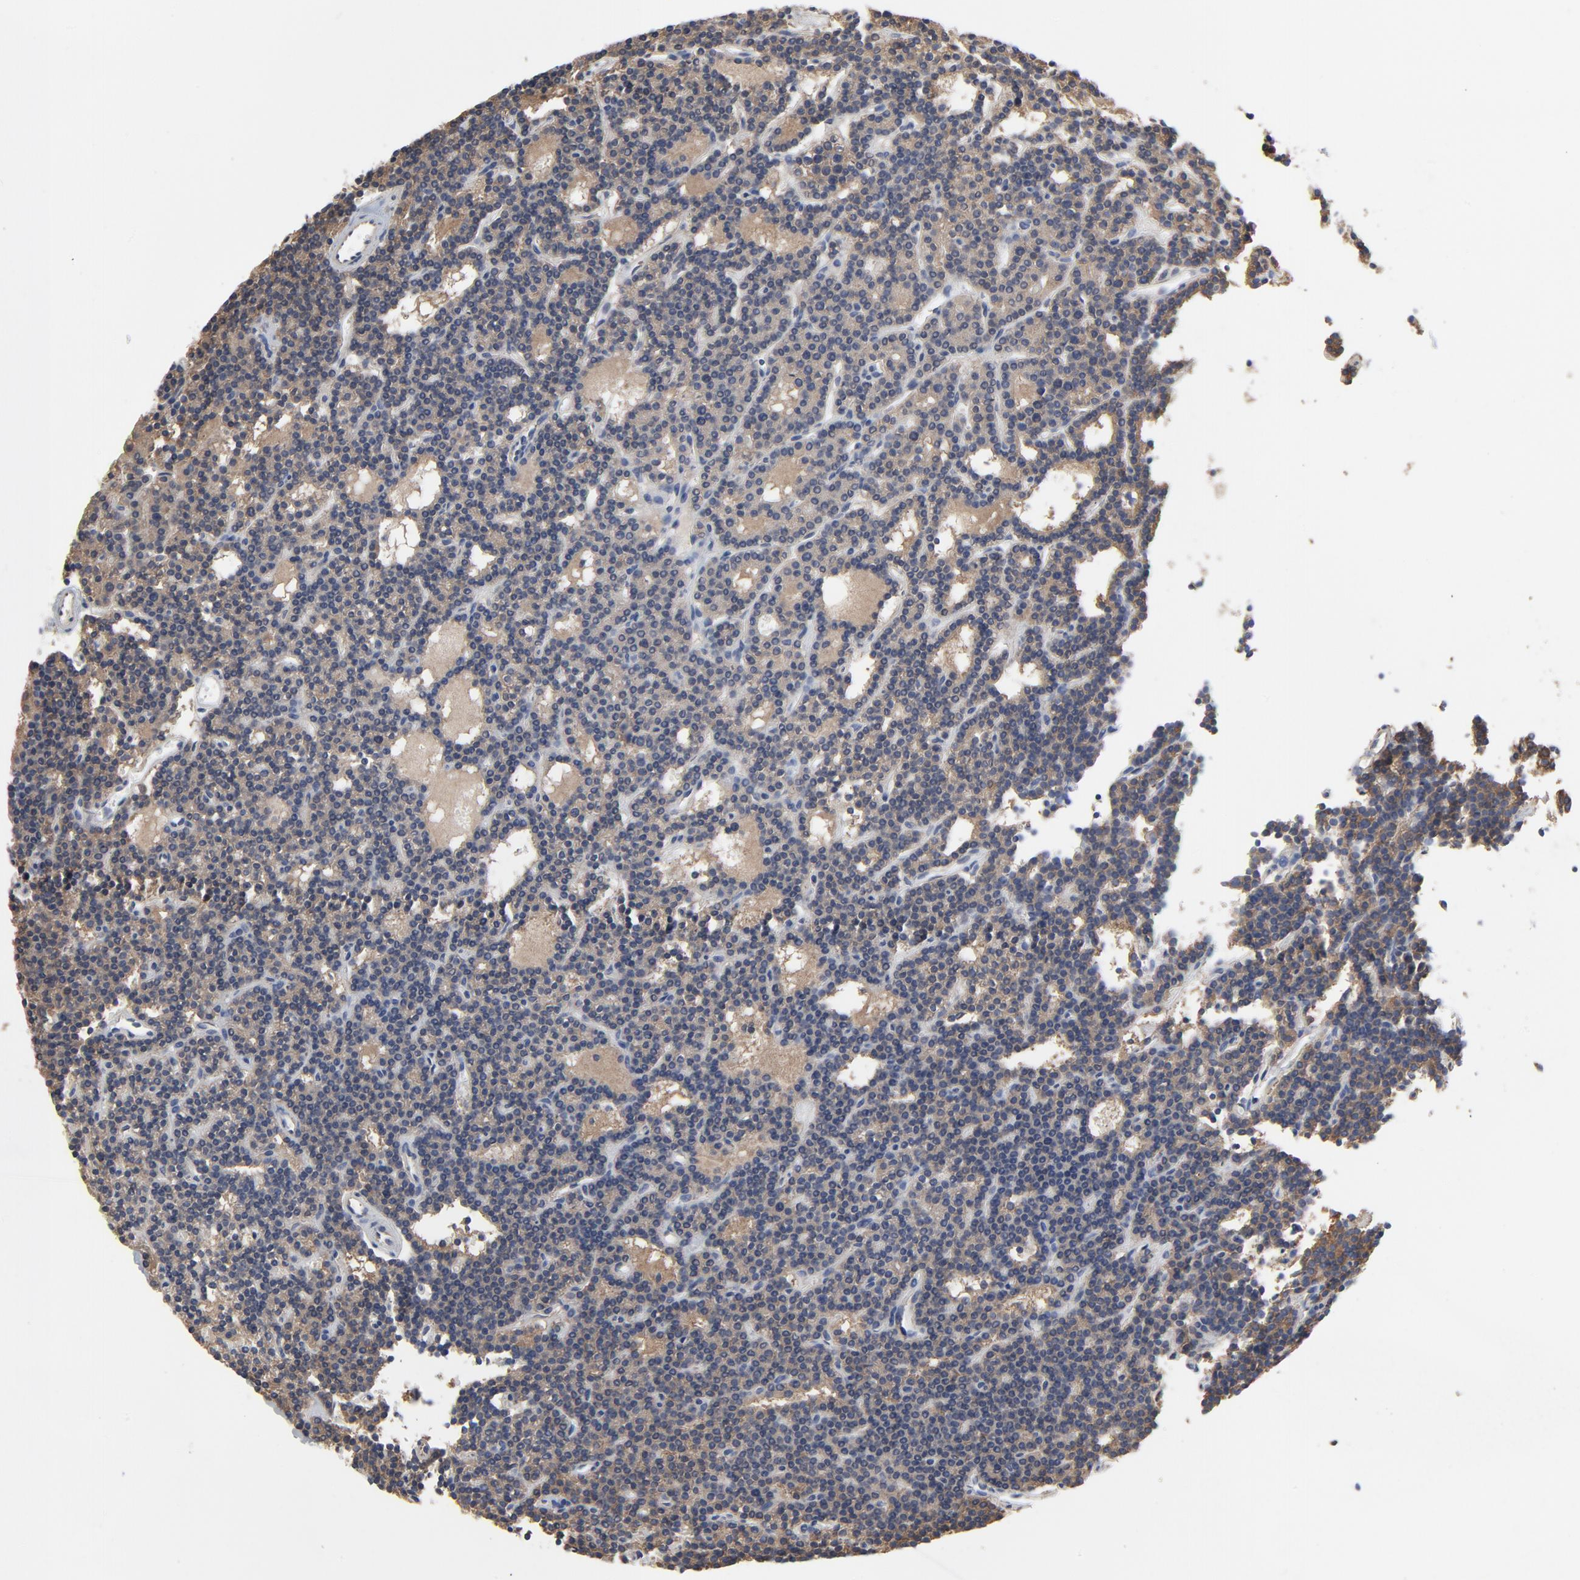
{"staining": {"intensity": "moderate", "quantity": ">75%", "location": "cytoplasmic/membranous"}, "tissue": "parathyroid gland", "cell_type": "Glandular cells", "image_type": "normal", "snomed": [{"axis": "morphology", "description": "Normal tissue, NOS"}, {"axis": "topography", "description": "Parathyroid gland"}], "caption": "Moderate cytoplasmic/membranous positivity for a protein is appreciated in approximately >75% of glandular cells of unremarkable parathyroid gland using immunohistochemistry.", "gene": "DYNLT3", "patient": {"sex": "female", "age": 45}}